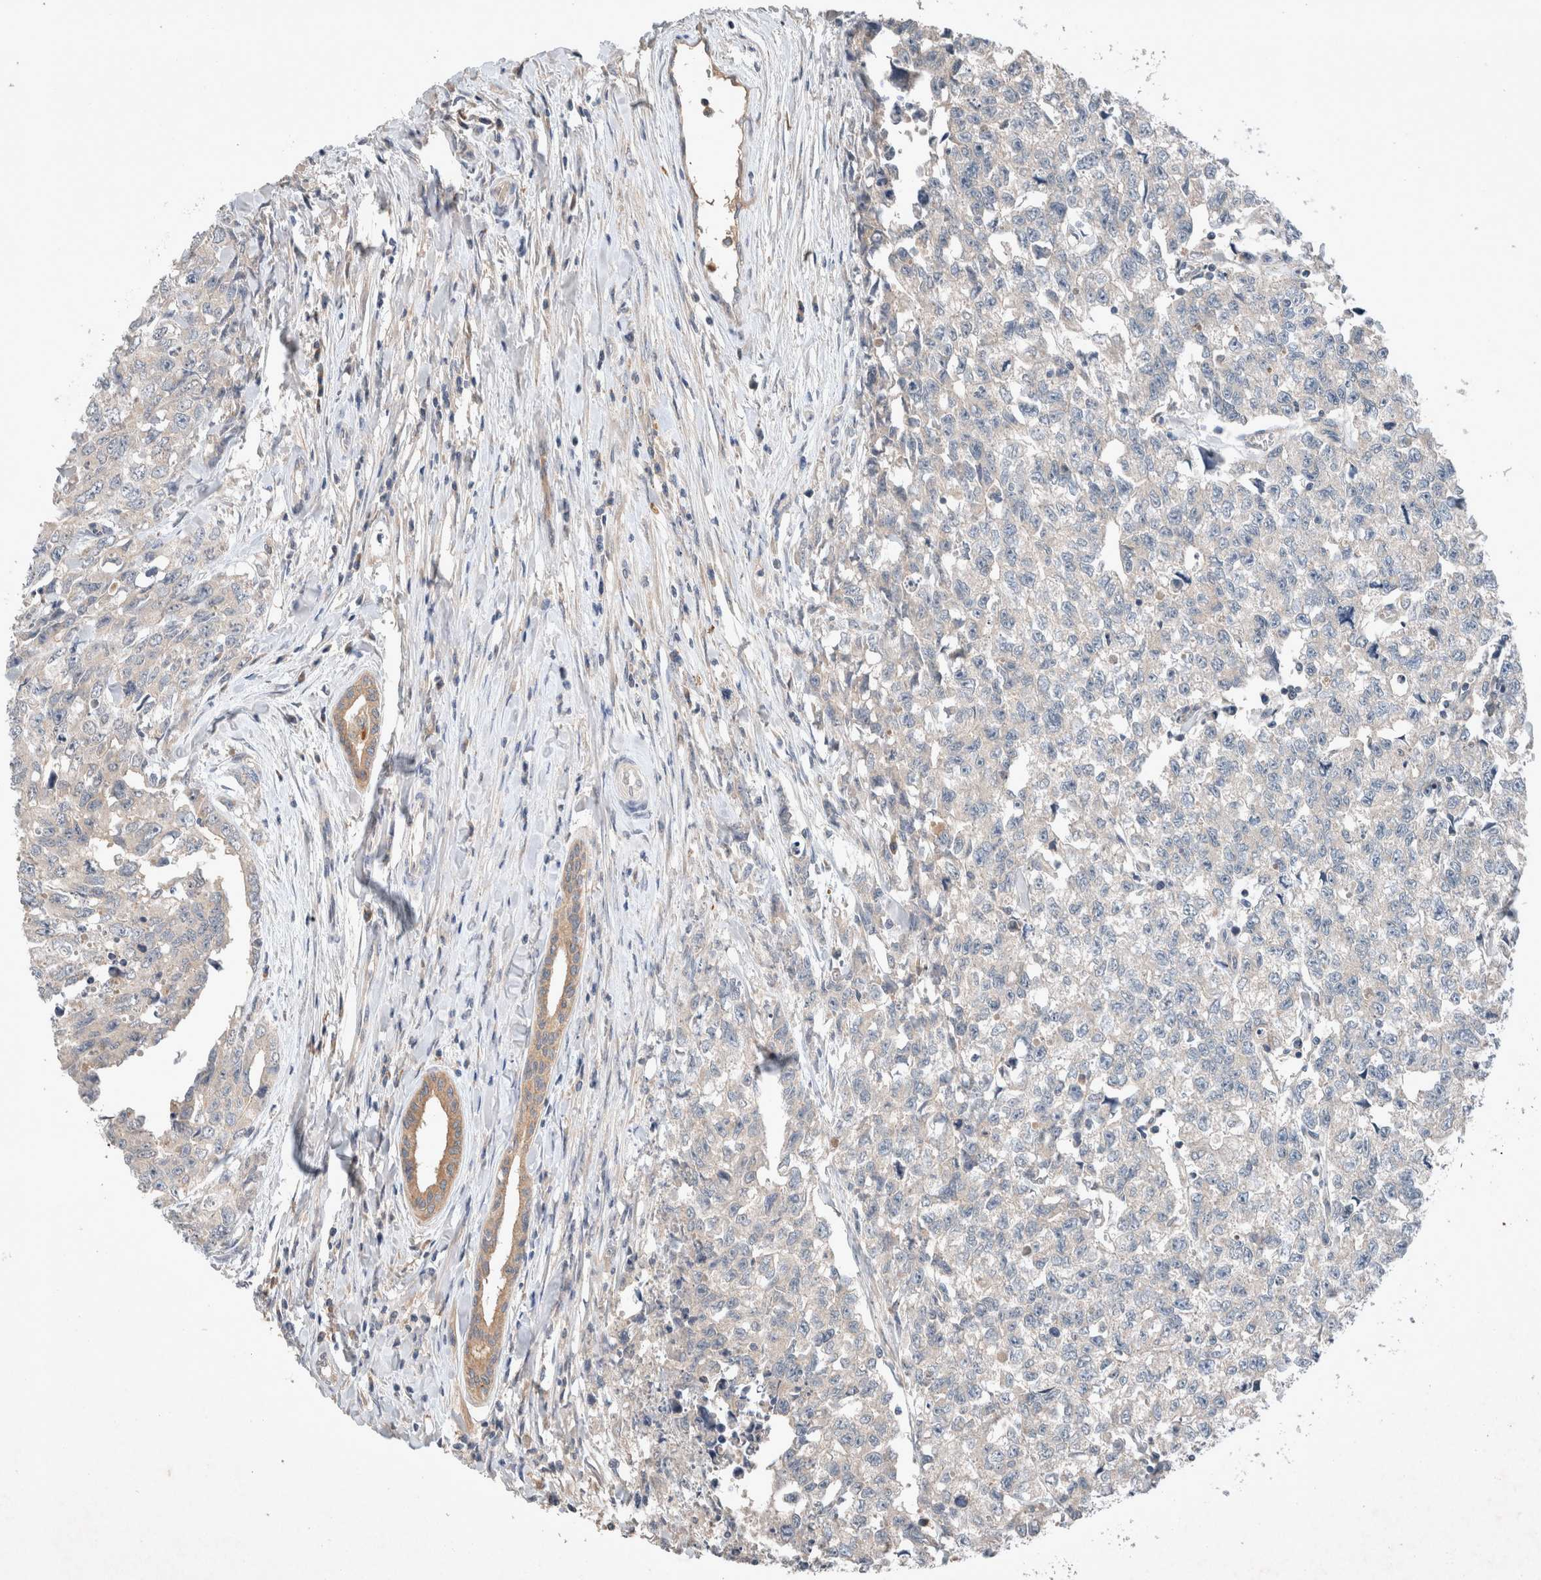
{"staining": {"intensity": "negative", "quantity": "none", "location": "none"}, "tissue": "testis cancer", "cell_type": "Tumor cells", "image_type": "cancer", "snomed": [{"axis": "morphology", "description": "Carcinoma, Embryonal, NOS"}, {"axis": "topography", "description": "Testis"}], "caption": "Image shows no protein positivity in tumor cells of embryonal carcinoma (testis) tissue.", "gene": "UGCG", "patient": {"sex": "male", "age": 28}}